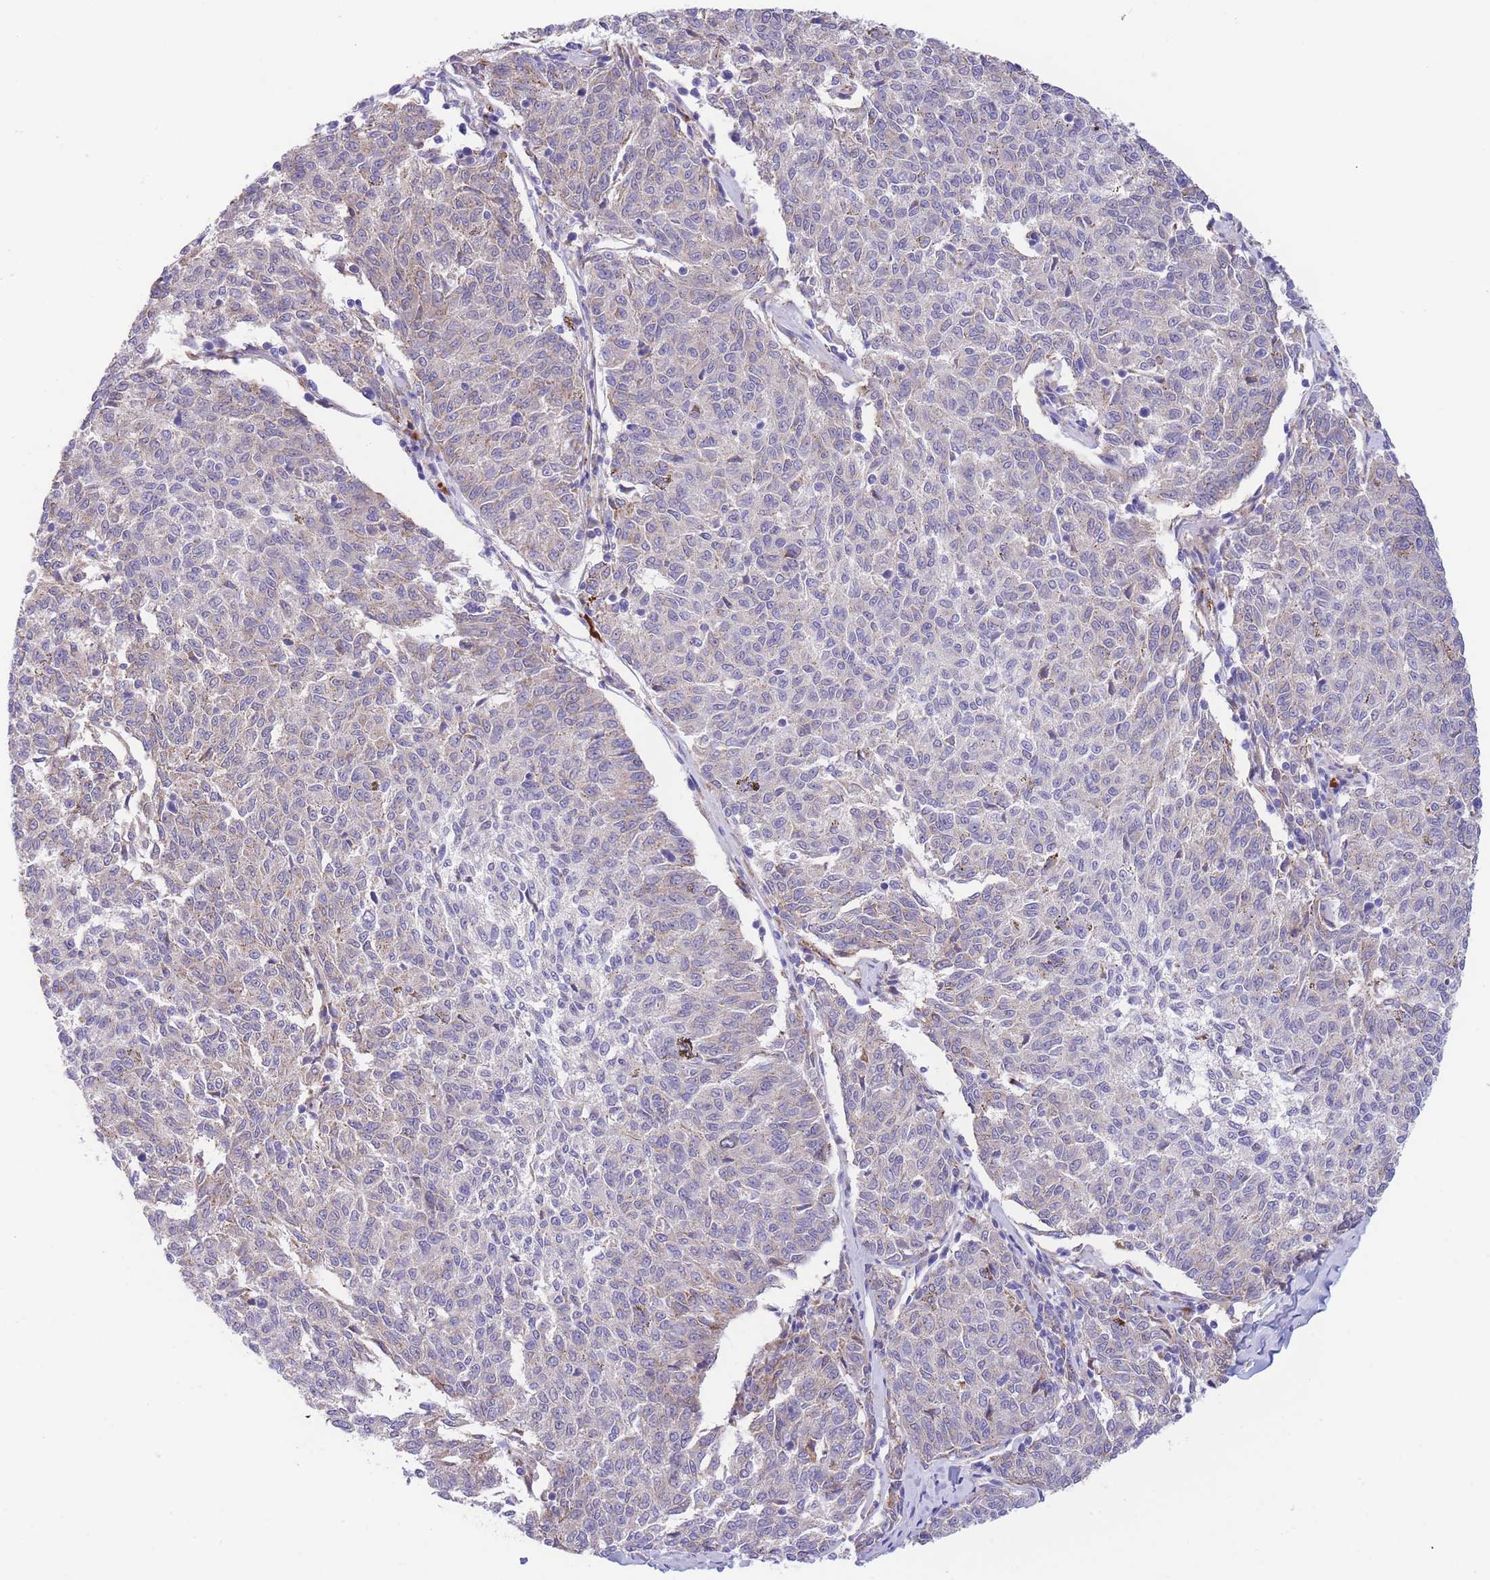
{"staining": {"intensity": "weak", "quantity": "<25%", "location": "cytoplasmic/membranous"}, "tissue": "melanoma", "cell_type": "Tumor cells", "image_type": "cancer", "snomed": [{"axis": "morphology", "description": "Malignant melanoma, NOS"}, {"axis": "topography", "description": "Skin"}], "caption": "Immunohistochemistry of human malignant melanoma shows no positivity in tumor cells.", "gene": "DET1", "patient": {"sex": "female", "age": 72}}